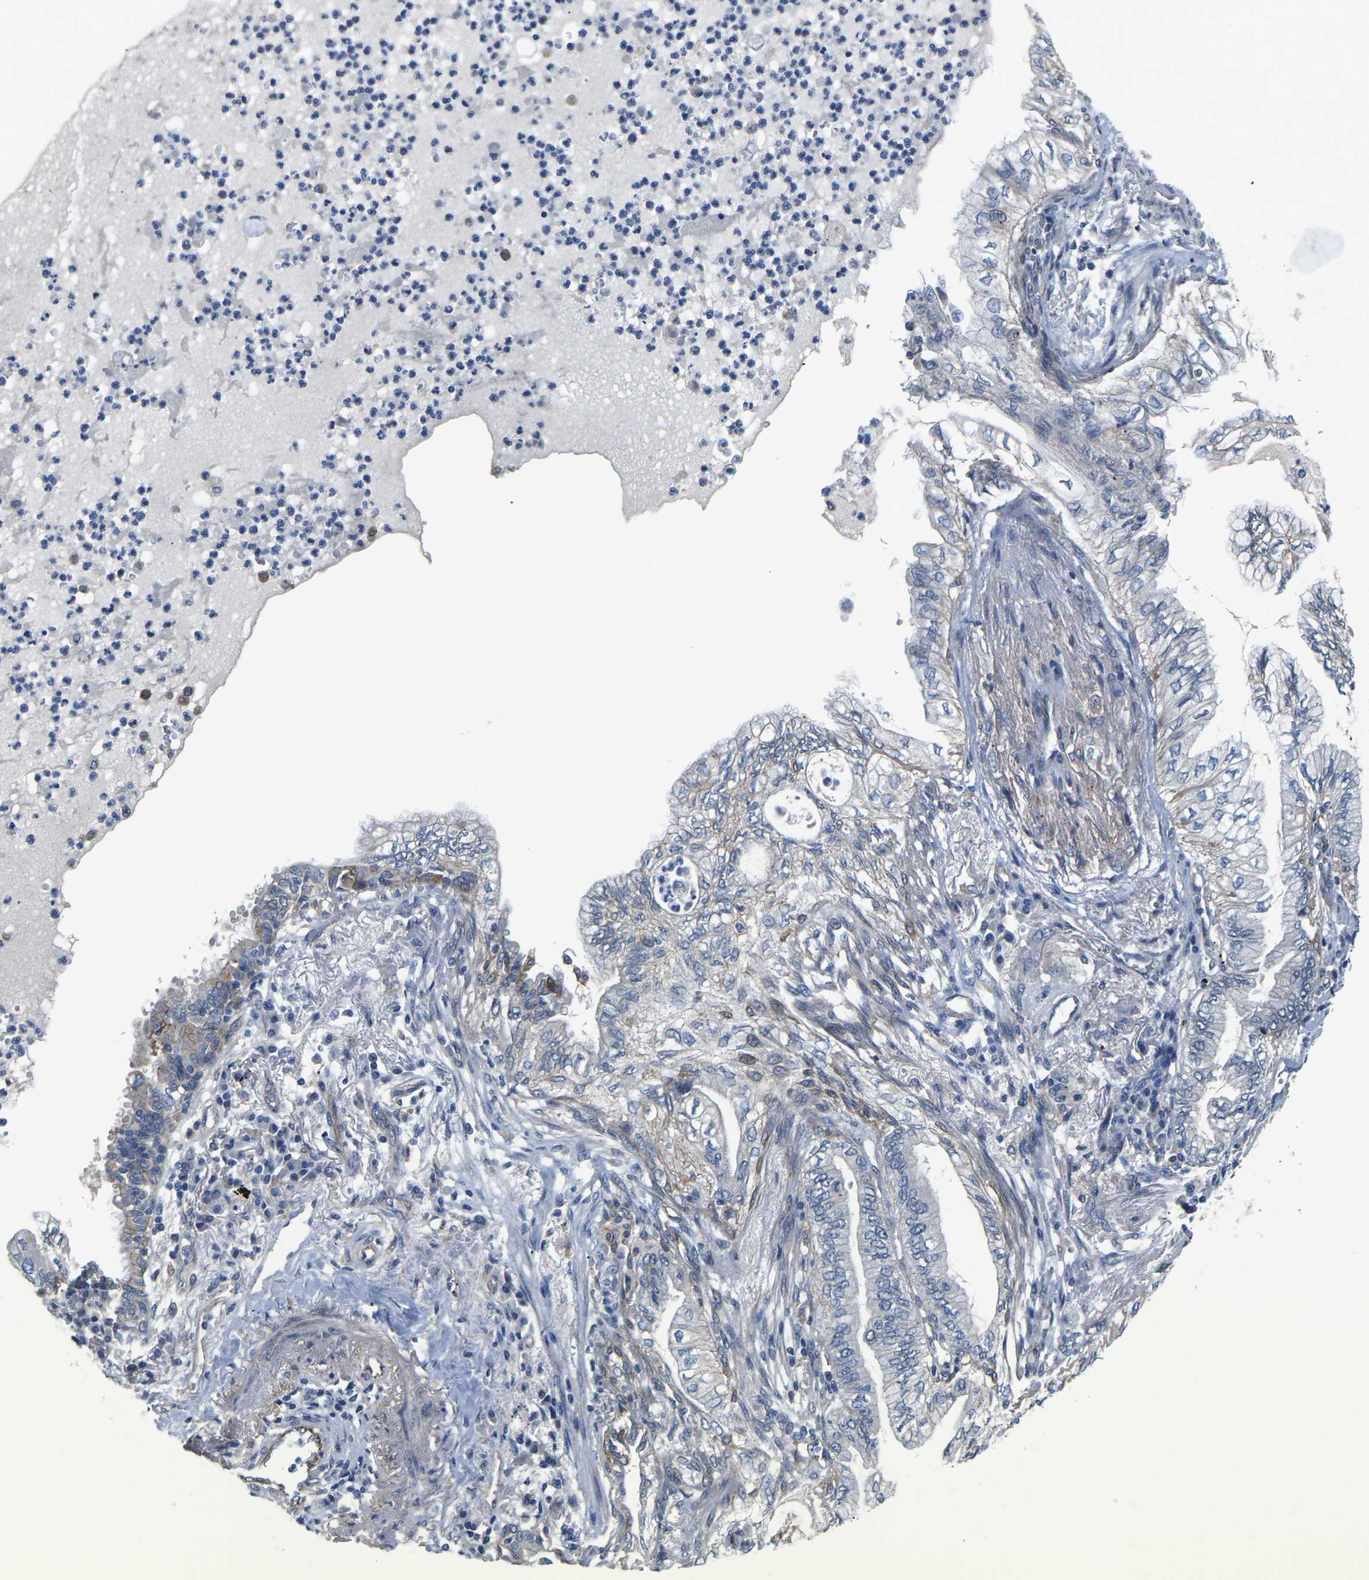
{"staining": {"intensity": "weak", "quantity": "<25%", "location": "cytoplasmic/membranous"}, "tissue": "lung cancer", "cell_type": "Tumor cells", "image_type": "cancer", "snomed": [{"axis": "morphology", "description": "Normal tissue, NOS"}, {"axis": "morphology", "description": "Adenocarcinoma, NOS"}, {"axis": "topography", "description": "Bronchus"}, {"axis": "topography", "description": "Lung"}], "caption": "This is an immunohistochemistry (IHC) micrograph of lung cancer (adenocarcinoma). There is no positivity in tumor cells.", "gene": "CTNND1", "patient": {"sex": "female", "age": 70}}